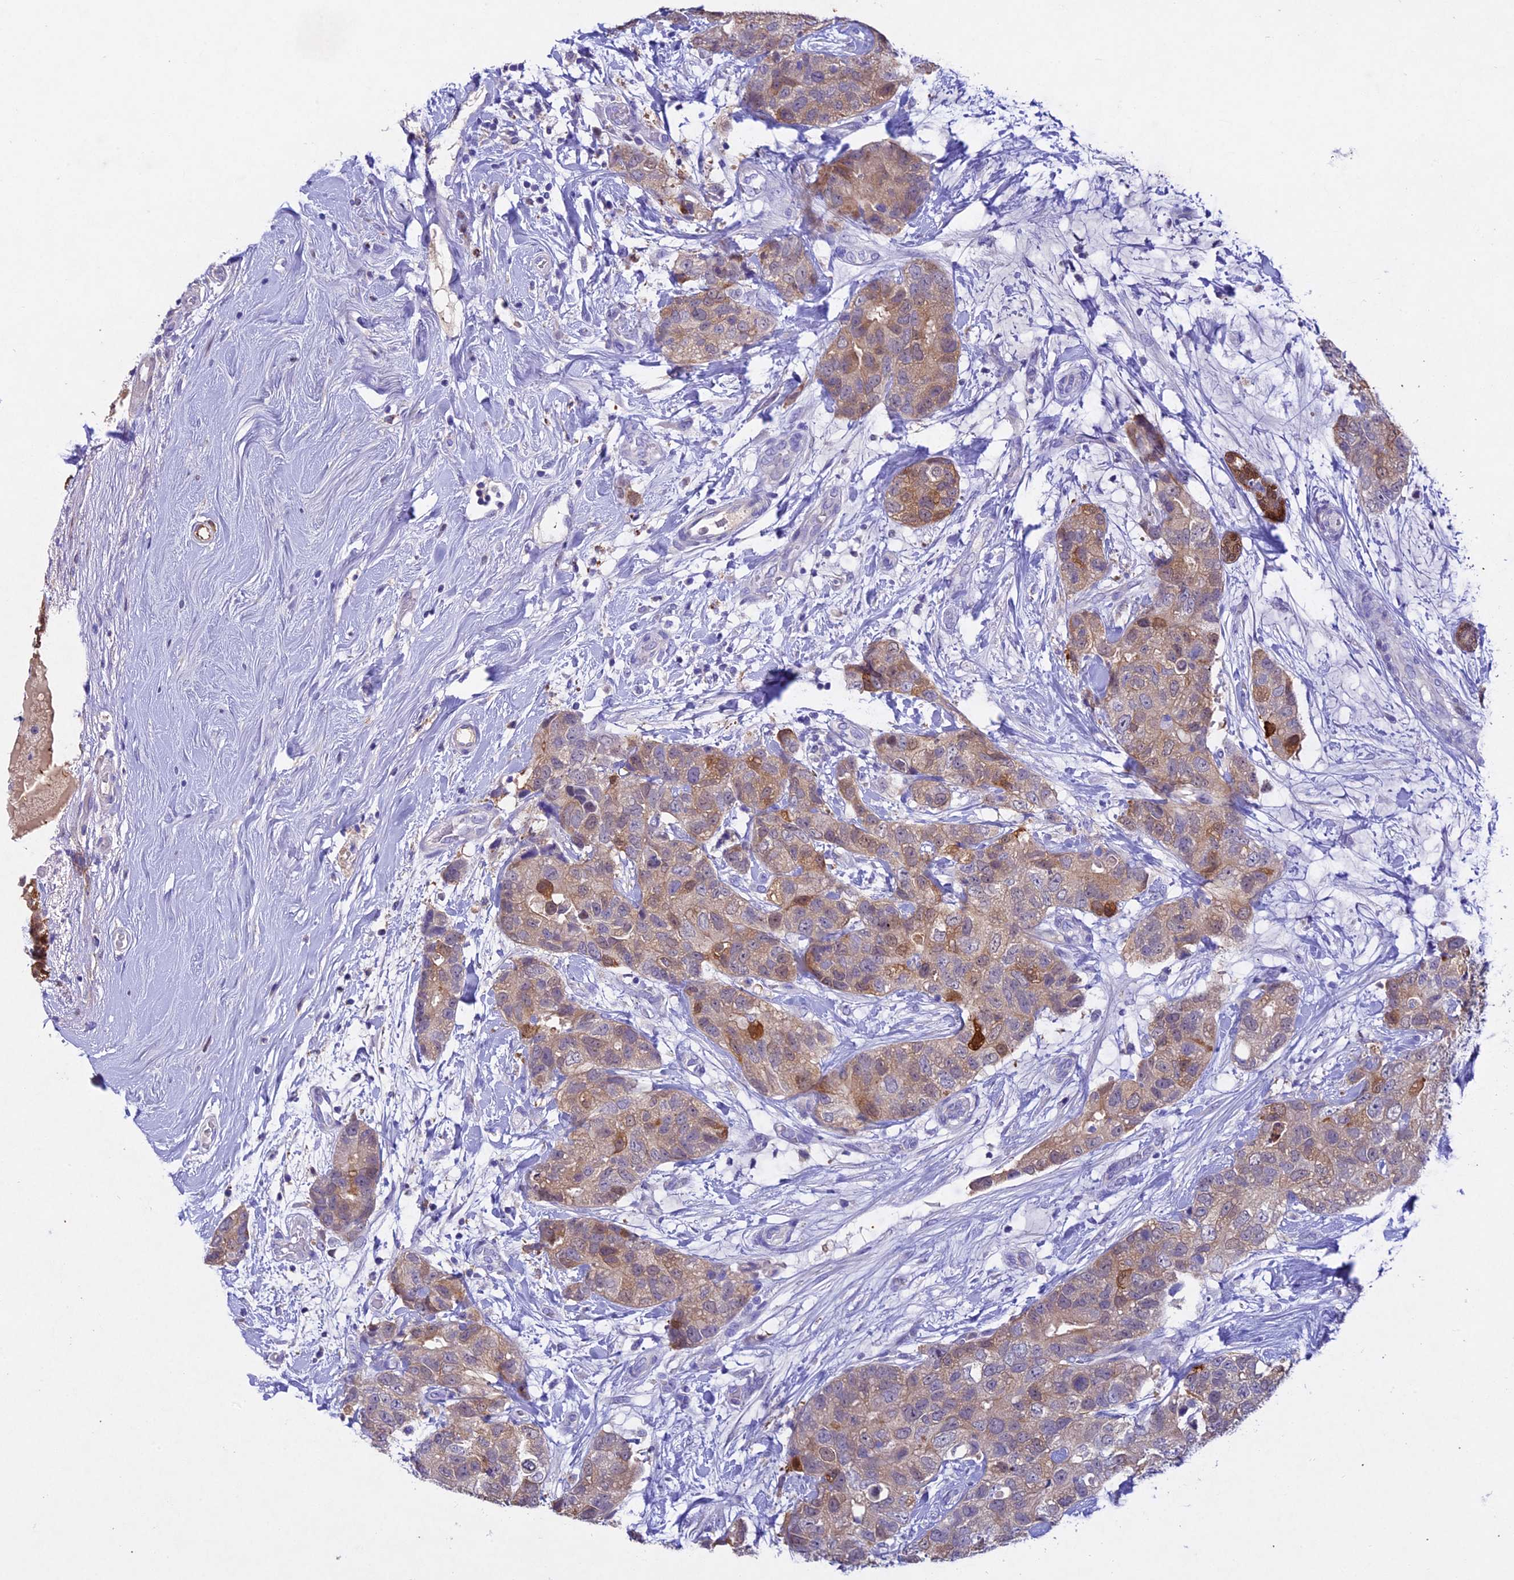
{"staining": {"intensity": "moderate", "quantity": ">75%", "location": "cytoplasmic/membranous"}, "tissue": "breast cancer", "cell_type": "Tumor cells", "image_type": "cancer", "snomed": [{"axis": "morphology", "description": "Duct carcinoma"}, {"axis": "topography", "description": "Breast"}], "caption": "Moderate cytoplasmic/membranous protein staining is present in about >75% of tumor cells in breast infiltrating ductal carcinoma.", "gene": "TGDS", "patient": {"sex": "female", "age": 62}}